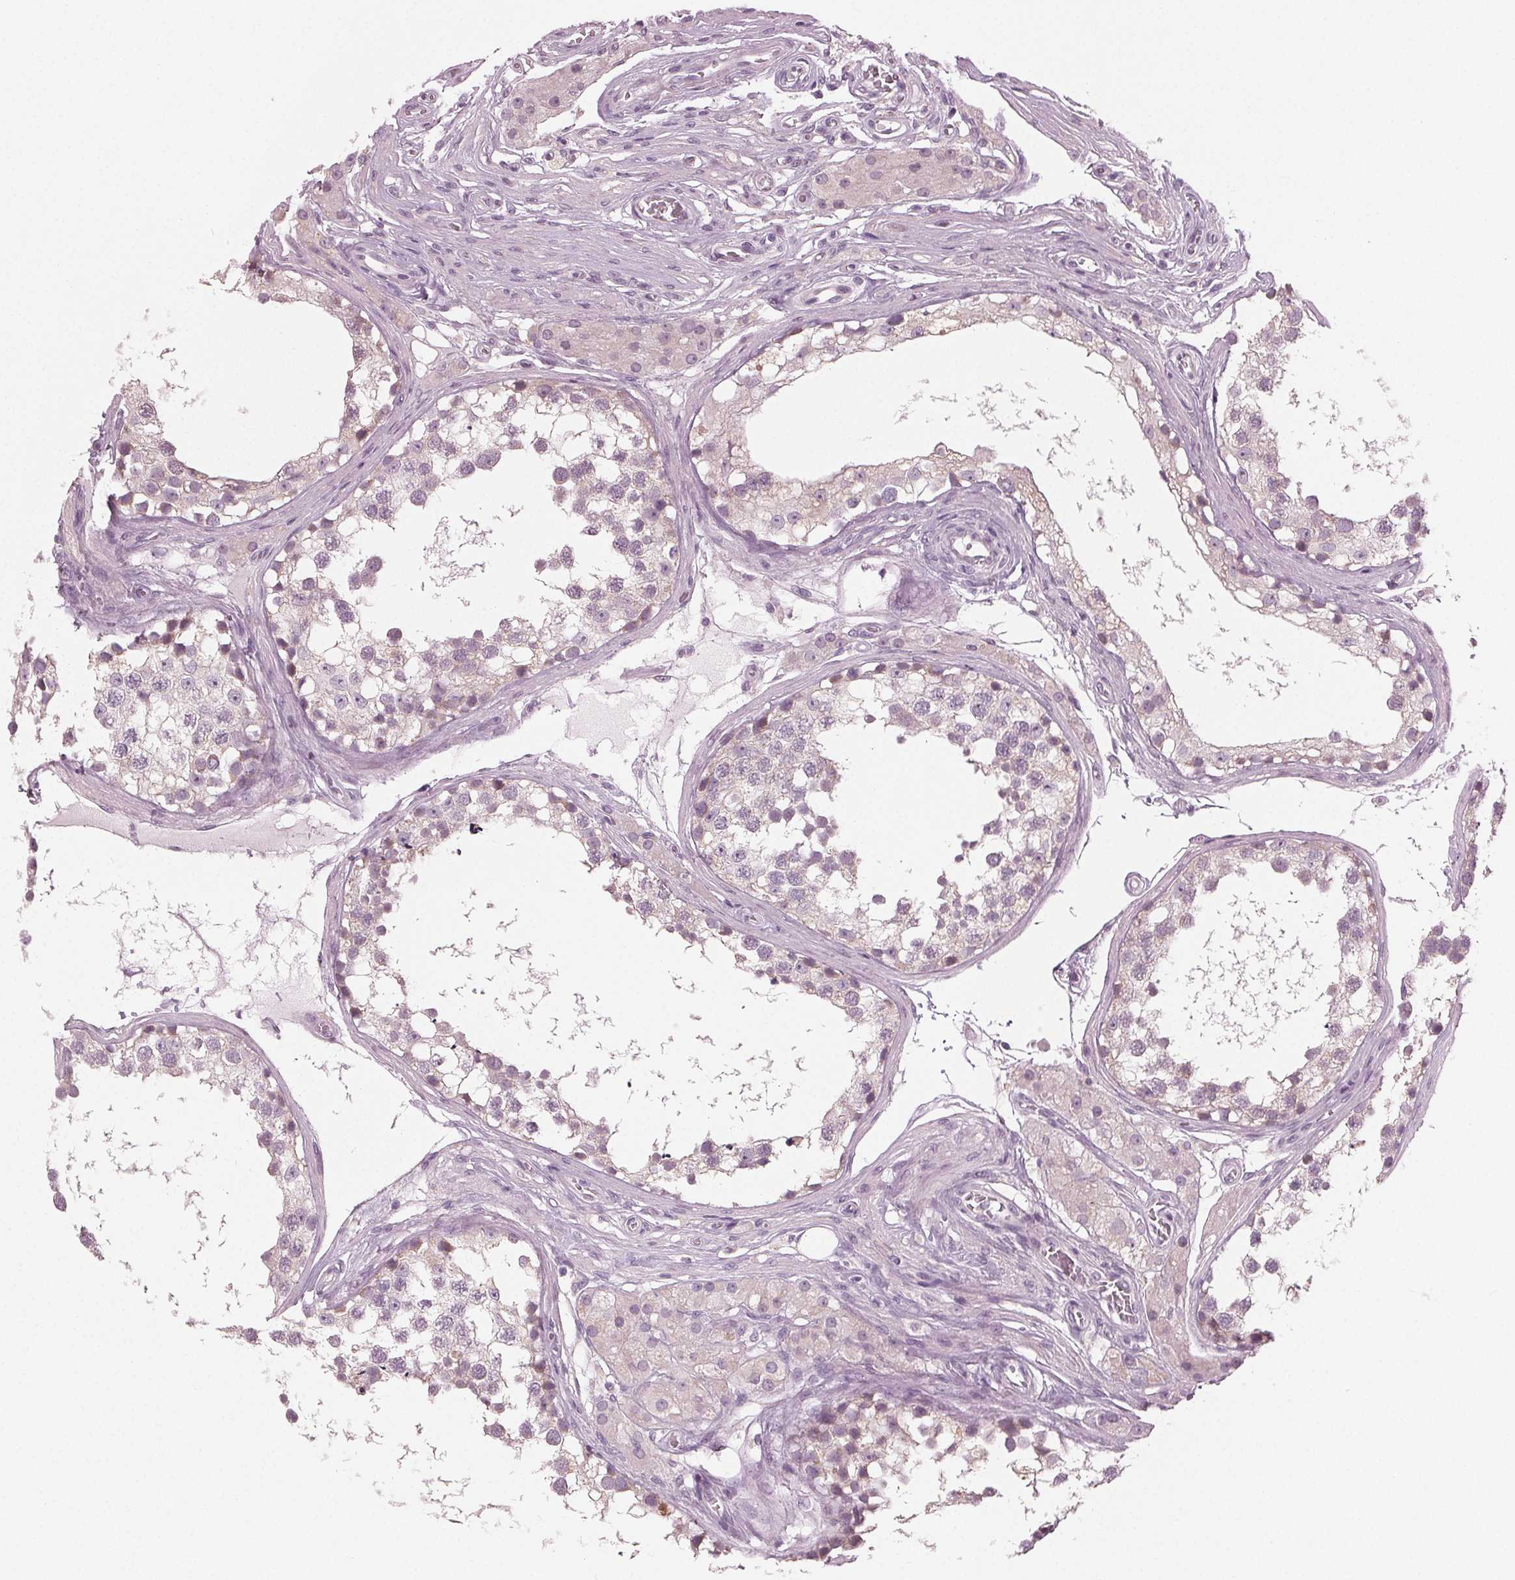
{"staining": {"intensity": "weak", "quantity": "<25%", "location": "nuclear"}, "tissue": "testis", "cell_type": "Cells in seminiferous ducts", "image_type": "normal", "snomed": [{"axis": "morphology", "description": "Normal tissue, NOS"}, {"axis": "morphology", "description": "Seminoma, NOS"}, {"axis": "topography", "description": "Testis"}], "caption": "Micrograph shows no significant protein staining in cells in seminiferous ducts of normal testis. (DAB immunohistochemistry (IHC), high magnification).", "gene": "PRAP1", "patient": {"sex": "male", "age": 65}}